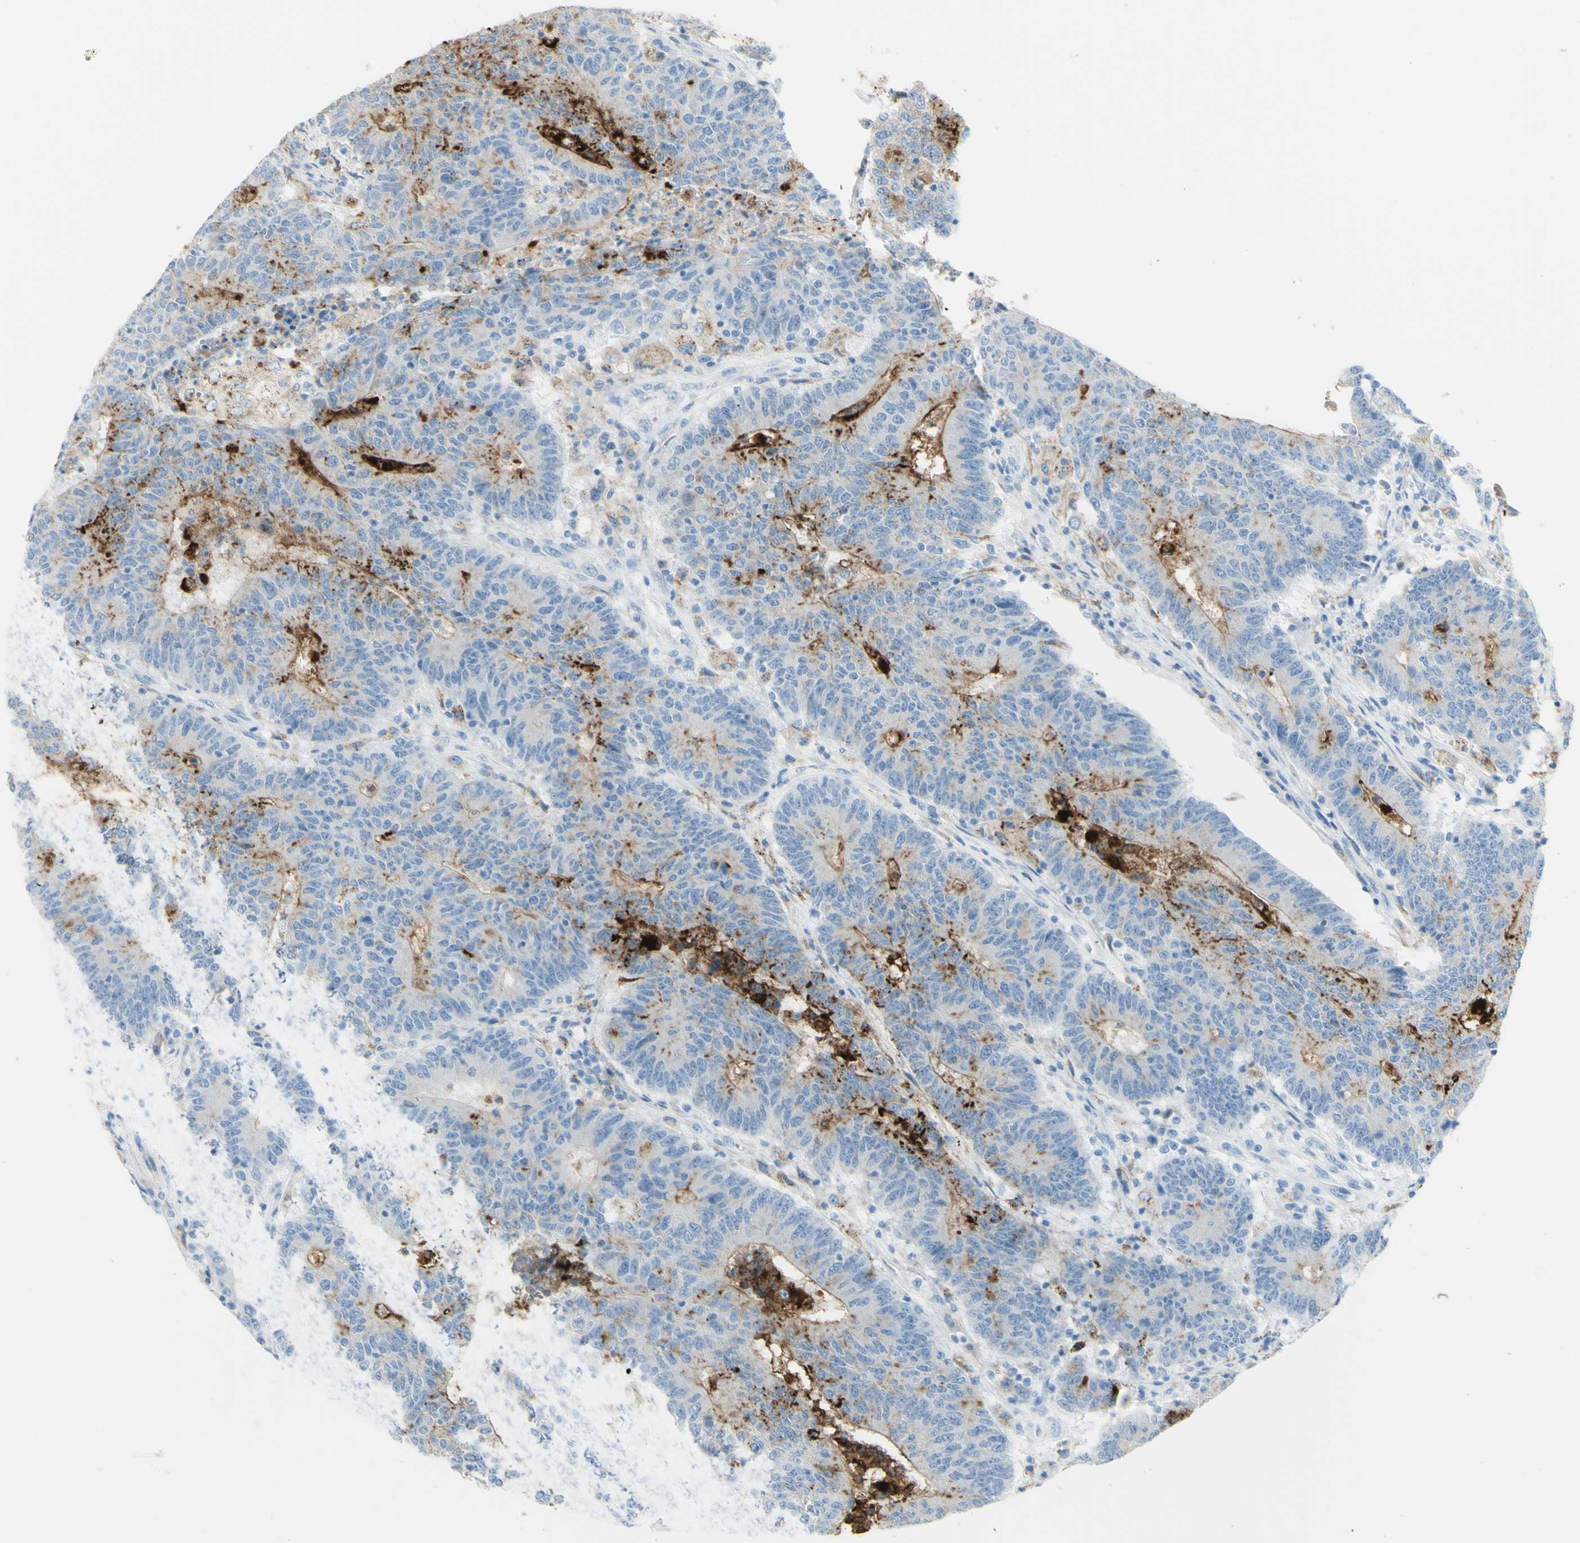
{"staining": {"intensity": "moderate", "quantity": "<25%", "location": "cytoplasmic/membranous"}, "tissue": "colorectal cancer", "cell_type": "Tumor cells", "image_type": "cancer", "snomed": [{"axis": "morphology", "description": "Normal tissue, NOS"}, {"axis": "morphology", "description": "Adenocarcinoma, NOS"}, {"axis": "topography", "description": "Colon"}], "caption": "Colorectal cancer stained for a protein shows moderate cytoplasmic/membranous positivity in tumor cells.", "gene": "TSPAN1", "patient": {"sex": "female", "age": 75}}